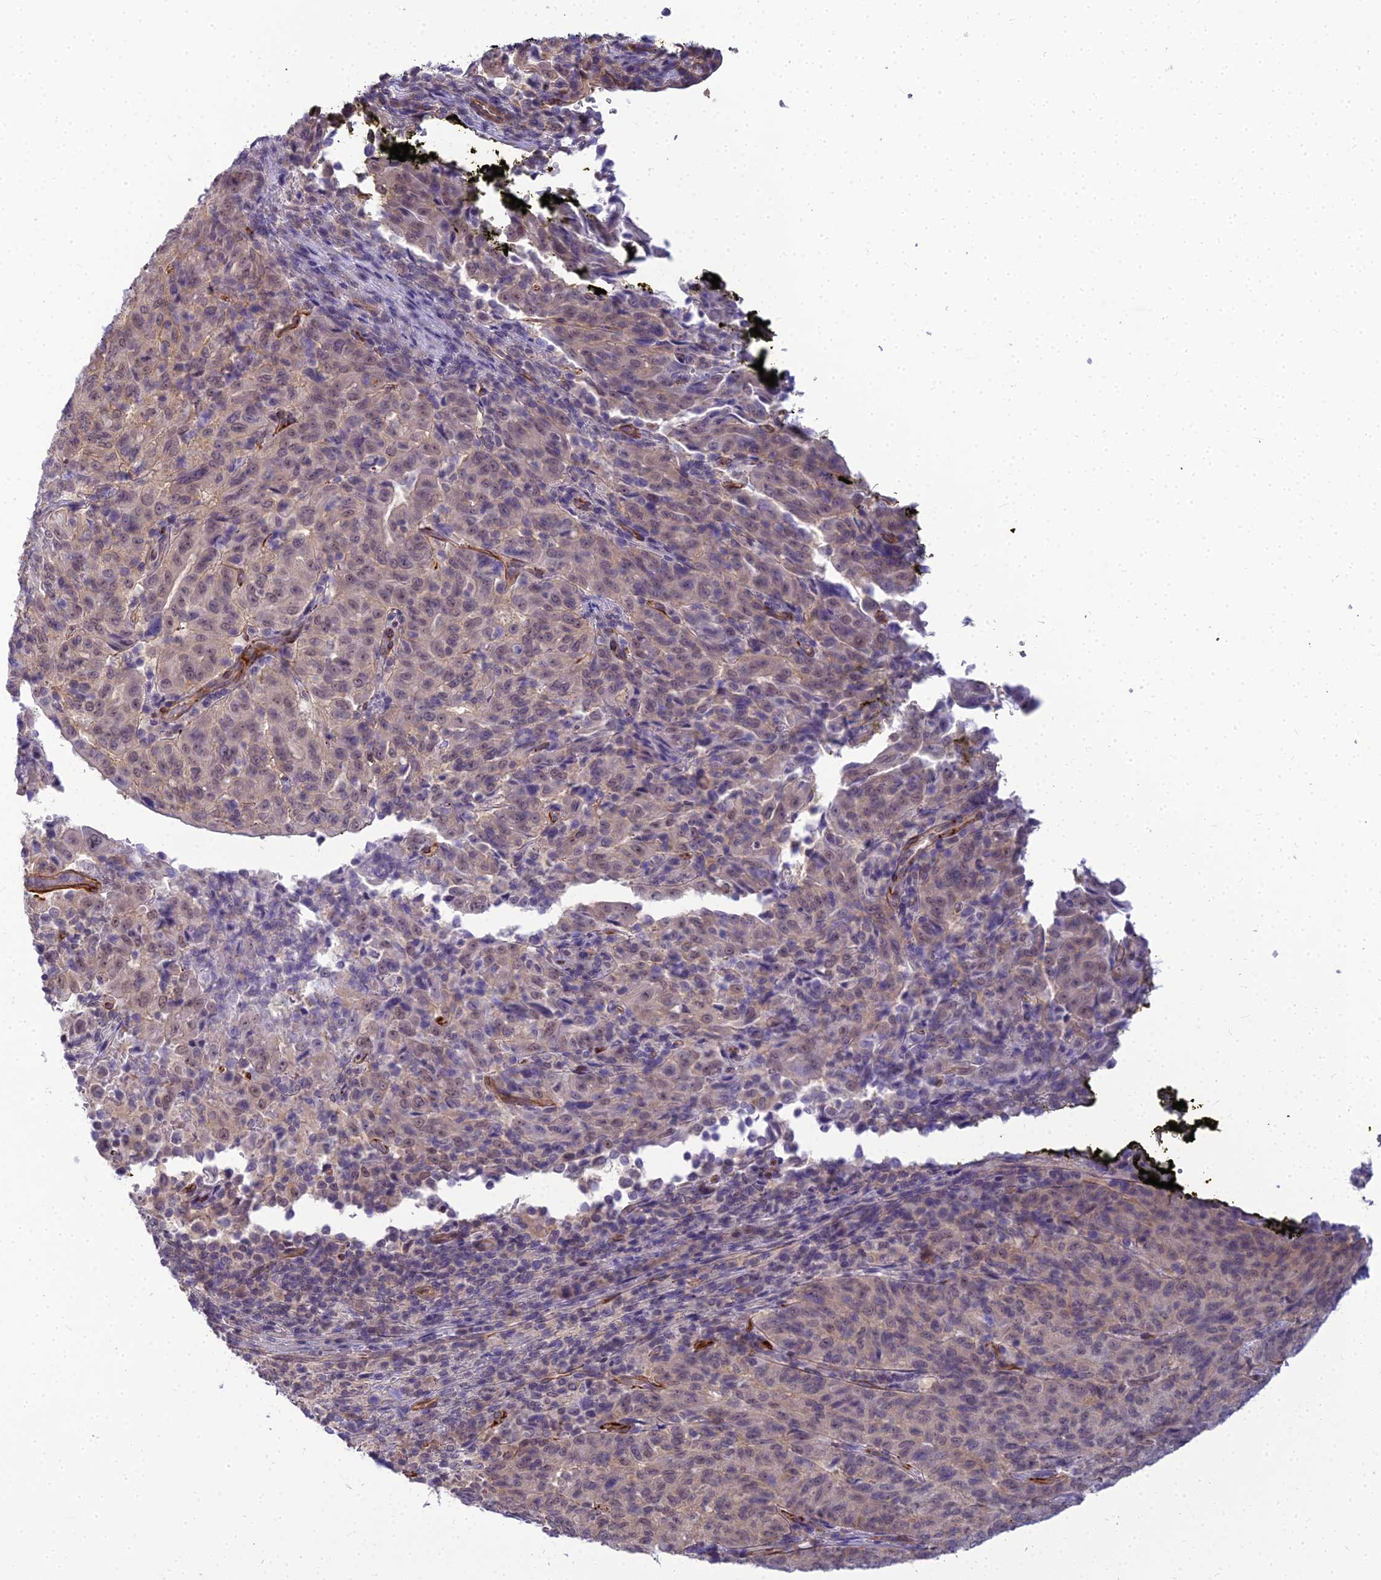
{"staining": {"intensity": "moderate", "quantity": ">75%", "location": "nuclear"}, "tissue": "pancreatic cancer", "cell_type": "Tumor cells", "image_type": "cancer", "snomed": [{"axis": "morphology", "description": "Adenocarcinoma, NOS"}, {"axis": "topography", "description": "Pancreas"}], "caption": "This histopathology image demonstrates immunohistochemistry (IHC) staining of human adenocarcinoma (pancreatic), with medium moderate nuclear positivity in about >75% of tumor cells.", "gene": "RGL3", "patient": {"sex": "male", "age": 63}}